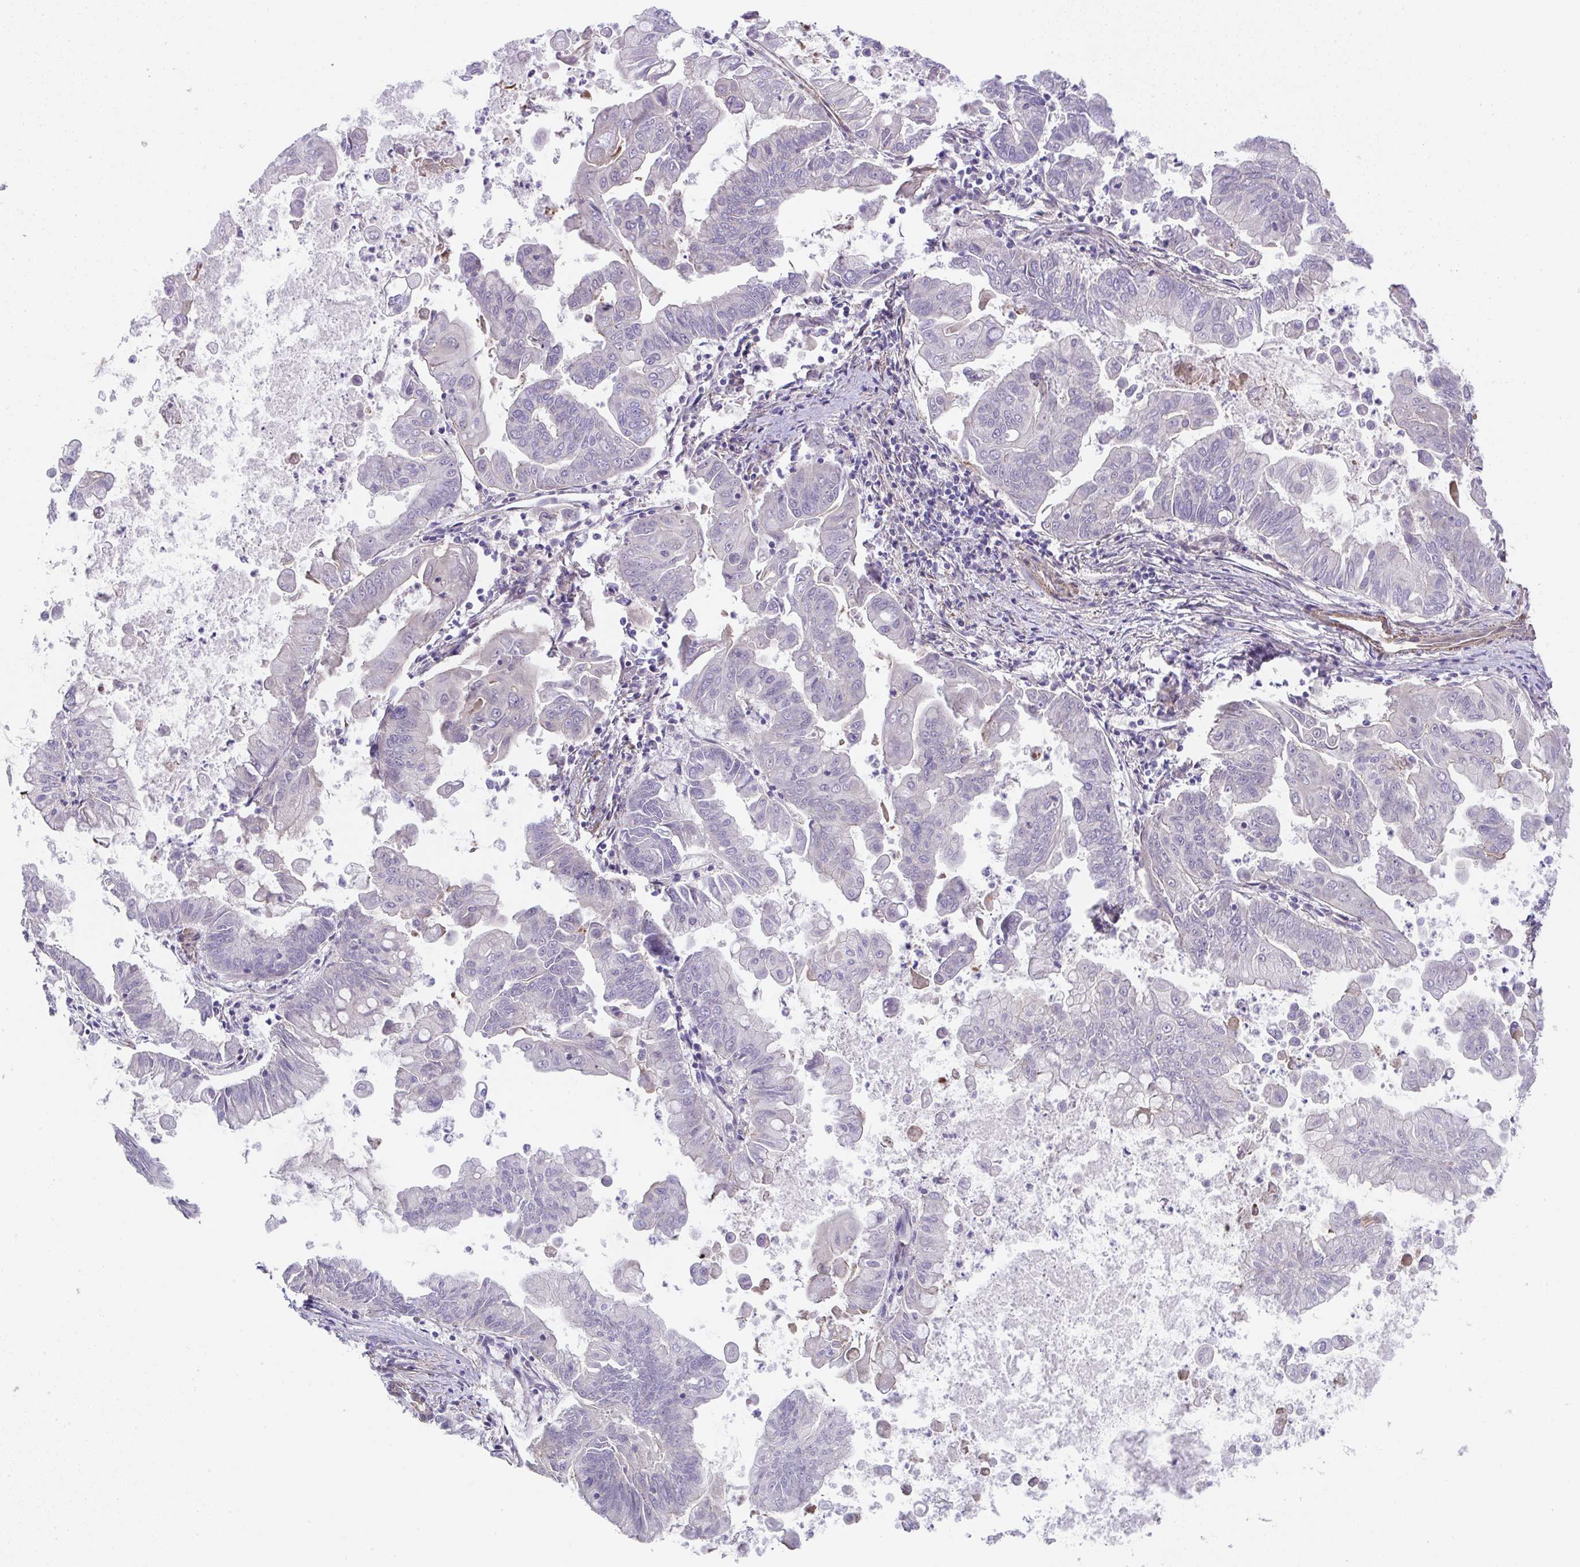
{"staining": {"intensity": "negative", "quantity": "none", "location": "none"}, "tissue": "stomach cancer", "cell_type": "Tumor cells", "image_type": "cancer", "snomed": [{"axis": "morphology", "description": "Adenocarcinoma, NOS"}, {"axis": "topography", "description": "Stomach, upper"}], "caption": "IHC micrograph of stomach cancer (adenocarcinoma) stained for a protein (brown), which demonstrates no expression in tumor cells.", "gene": "ZNF696", "patient": {"sex": "male", "age": 80}}